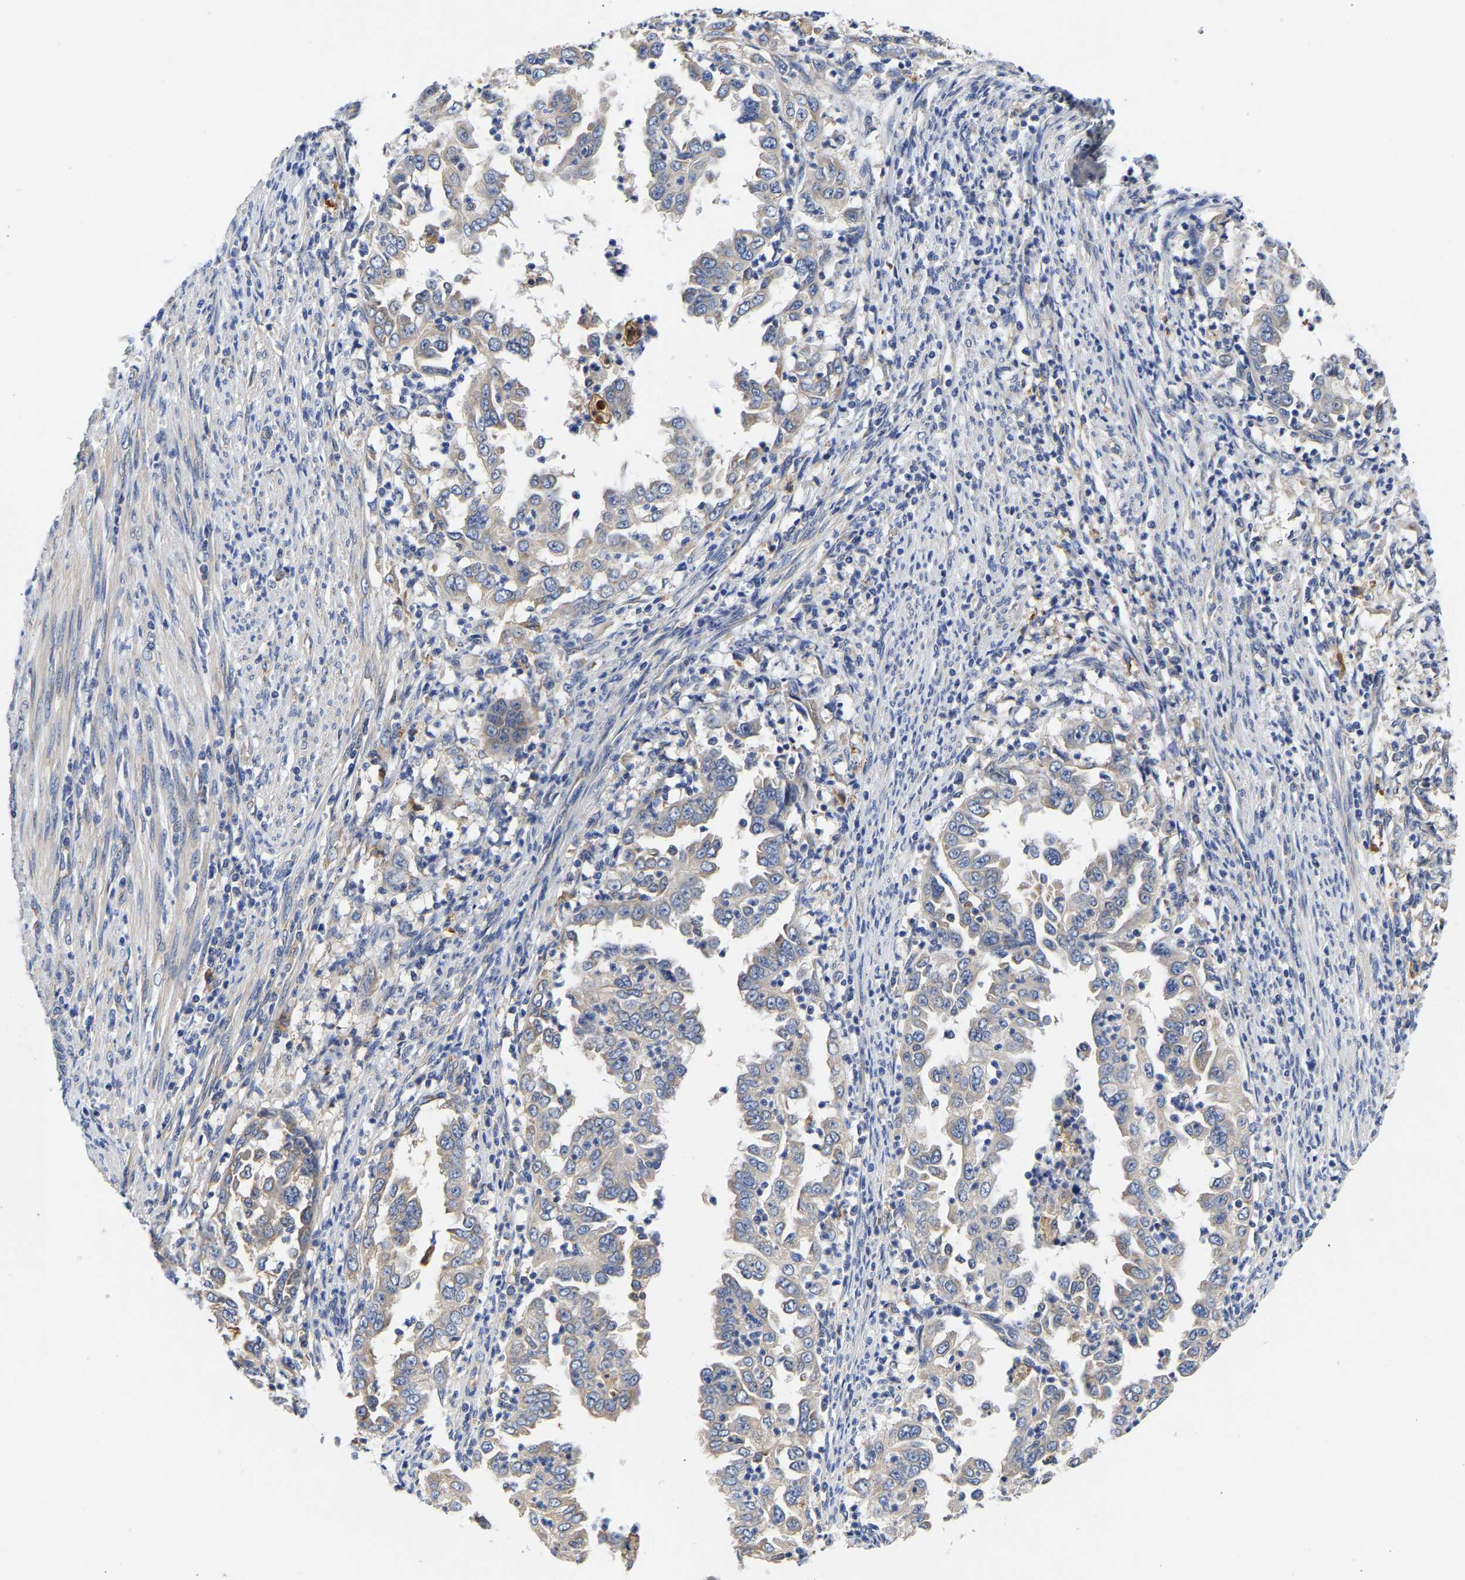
{"staining": {"intensity": "negative", "quantity": "none", "location": "none"}, "tissue": "endometrial cancer", "cell_type": "Tumor cells", "image_type": "cancer", "snomed": [{"axis": "morphology", "description": "Adenocarcinoma, NOS"}, {"axis": "topography", "description": "Endometrium"}], "caption": "DAB (3,3'-diaminobenzidine) immunohistochemical staining of endometrial cancer (adenocarcinoma) reveals no significant expression in tumor cells.", "gene": "CCDC6", "patient": {"sex": "female", "age": 85}}